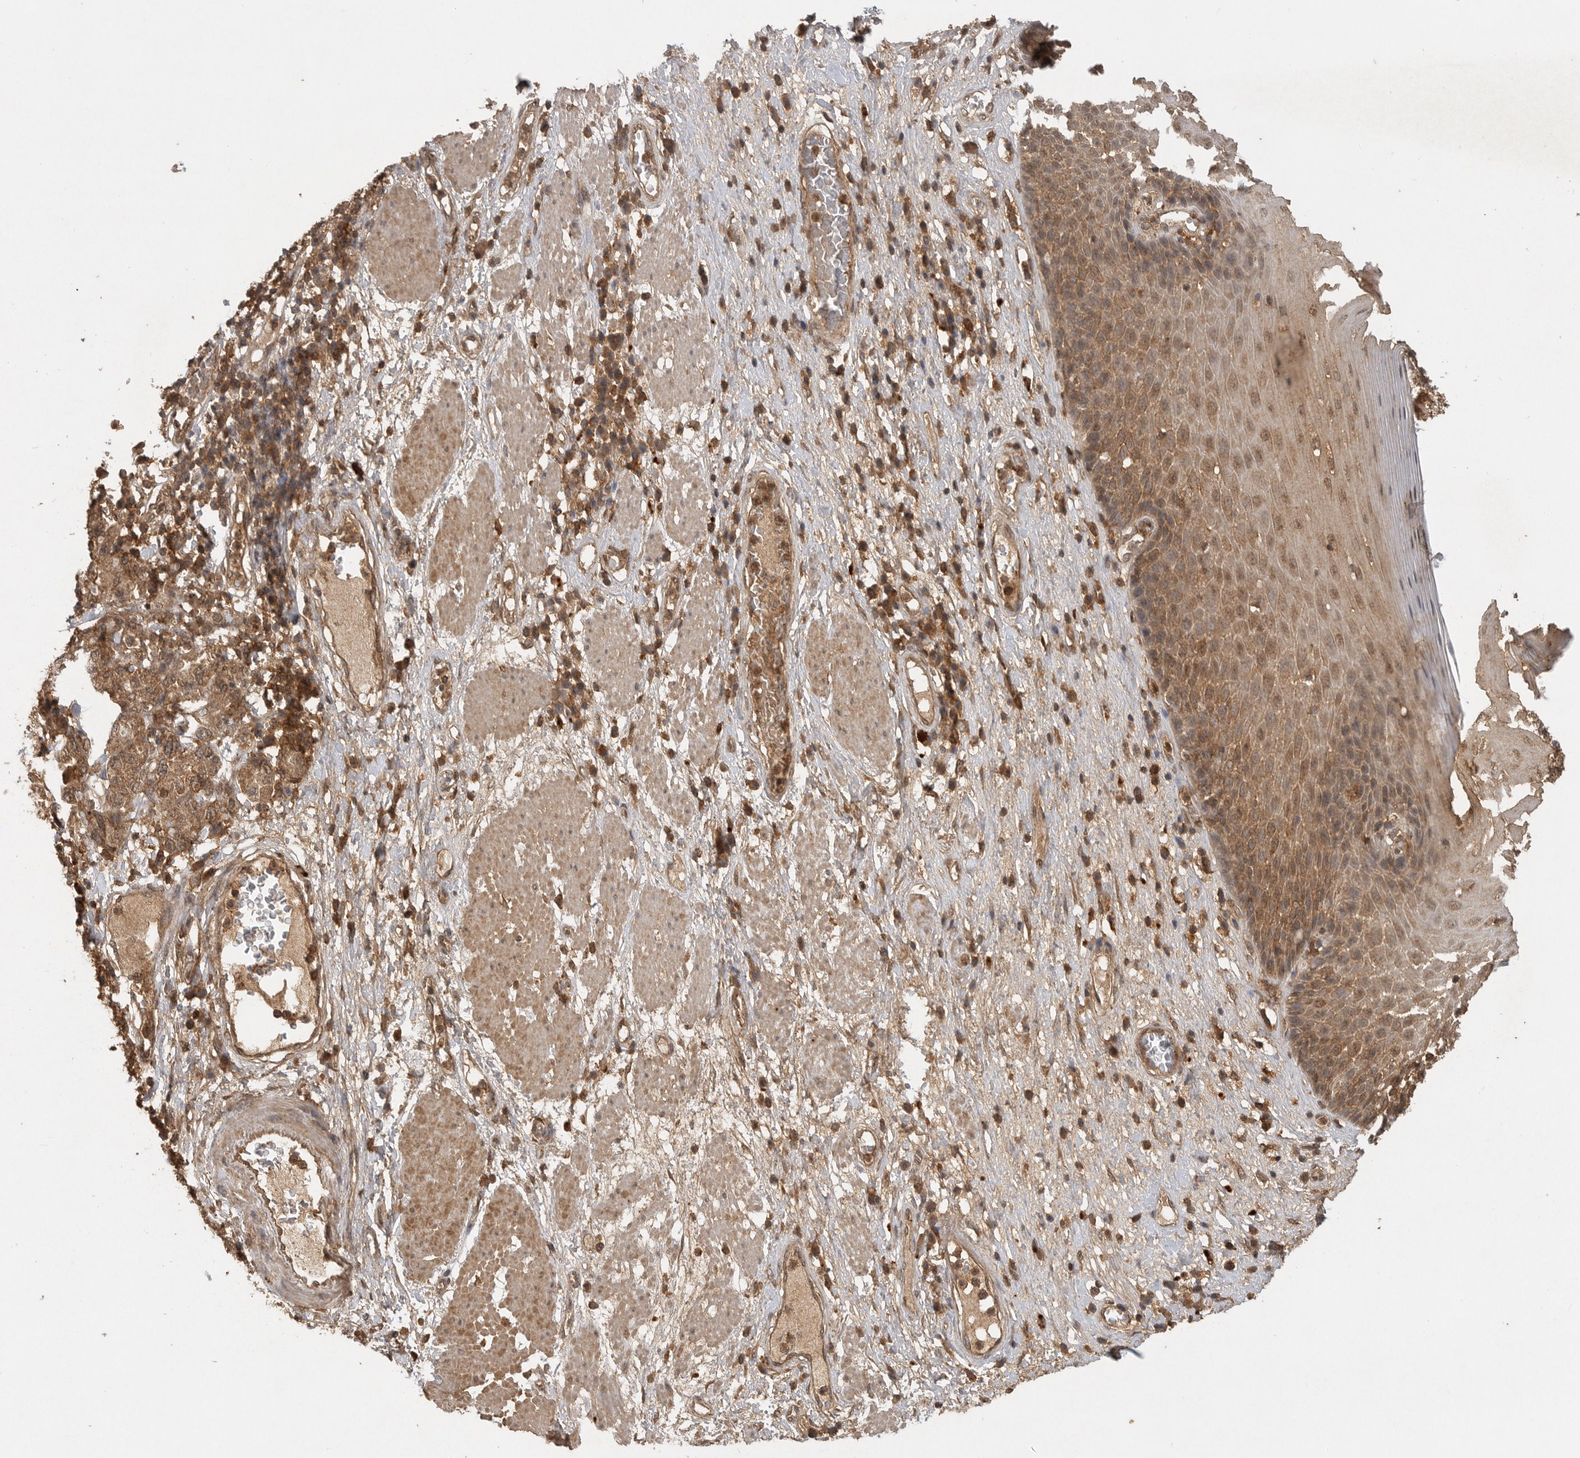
{"staining": {"intensity": "moderate", "quantity": ">75%", "location": "cytoplasmic/membranous,nuclear"}, "tissue": "esophagus", "cell_type": "Squamous epithelial cells", "image_type": "normal", "snomed": [{"axis": "morphology", "description": "Normal tissue, NOS"}, {"axis": "morphology", "description": "Adenocarcinoma, NOS"}, {"axis": "topography", "description": "Esophagus"}], "caption": "This micrograph displays normal esophagus stained with IHC to label a protein in brown. The cytoplasmic/membranous,nuclear of squamous epithelial cells show moderate positivity for the protein. Nuclei are counter-stained blue.", "gene": "ICOSLG", "patient": {"sex": "male", "age": 62}}